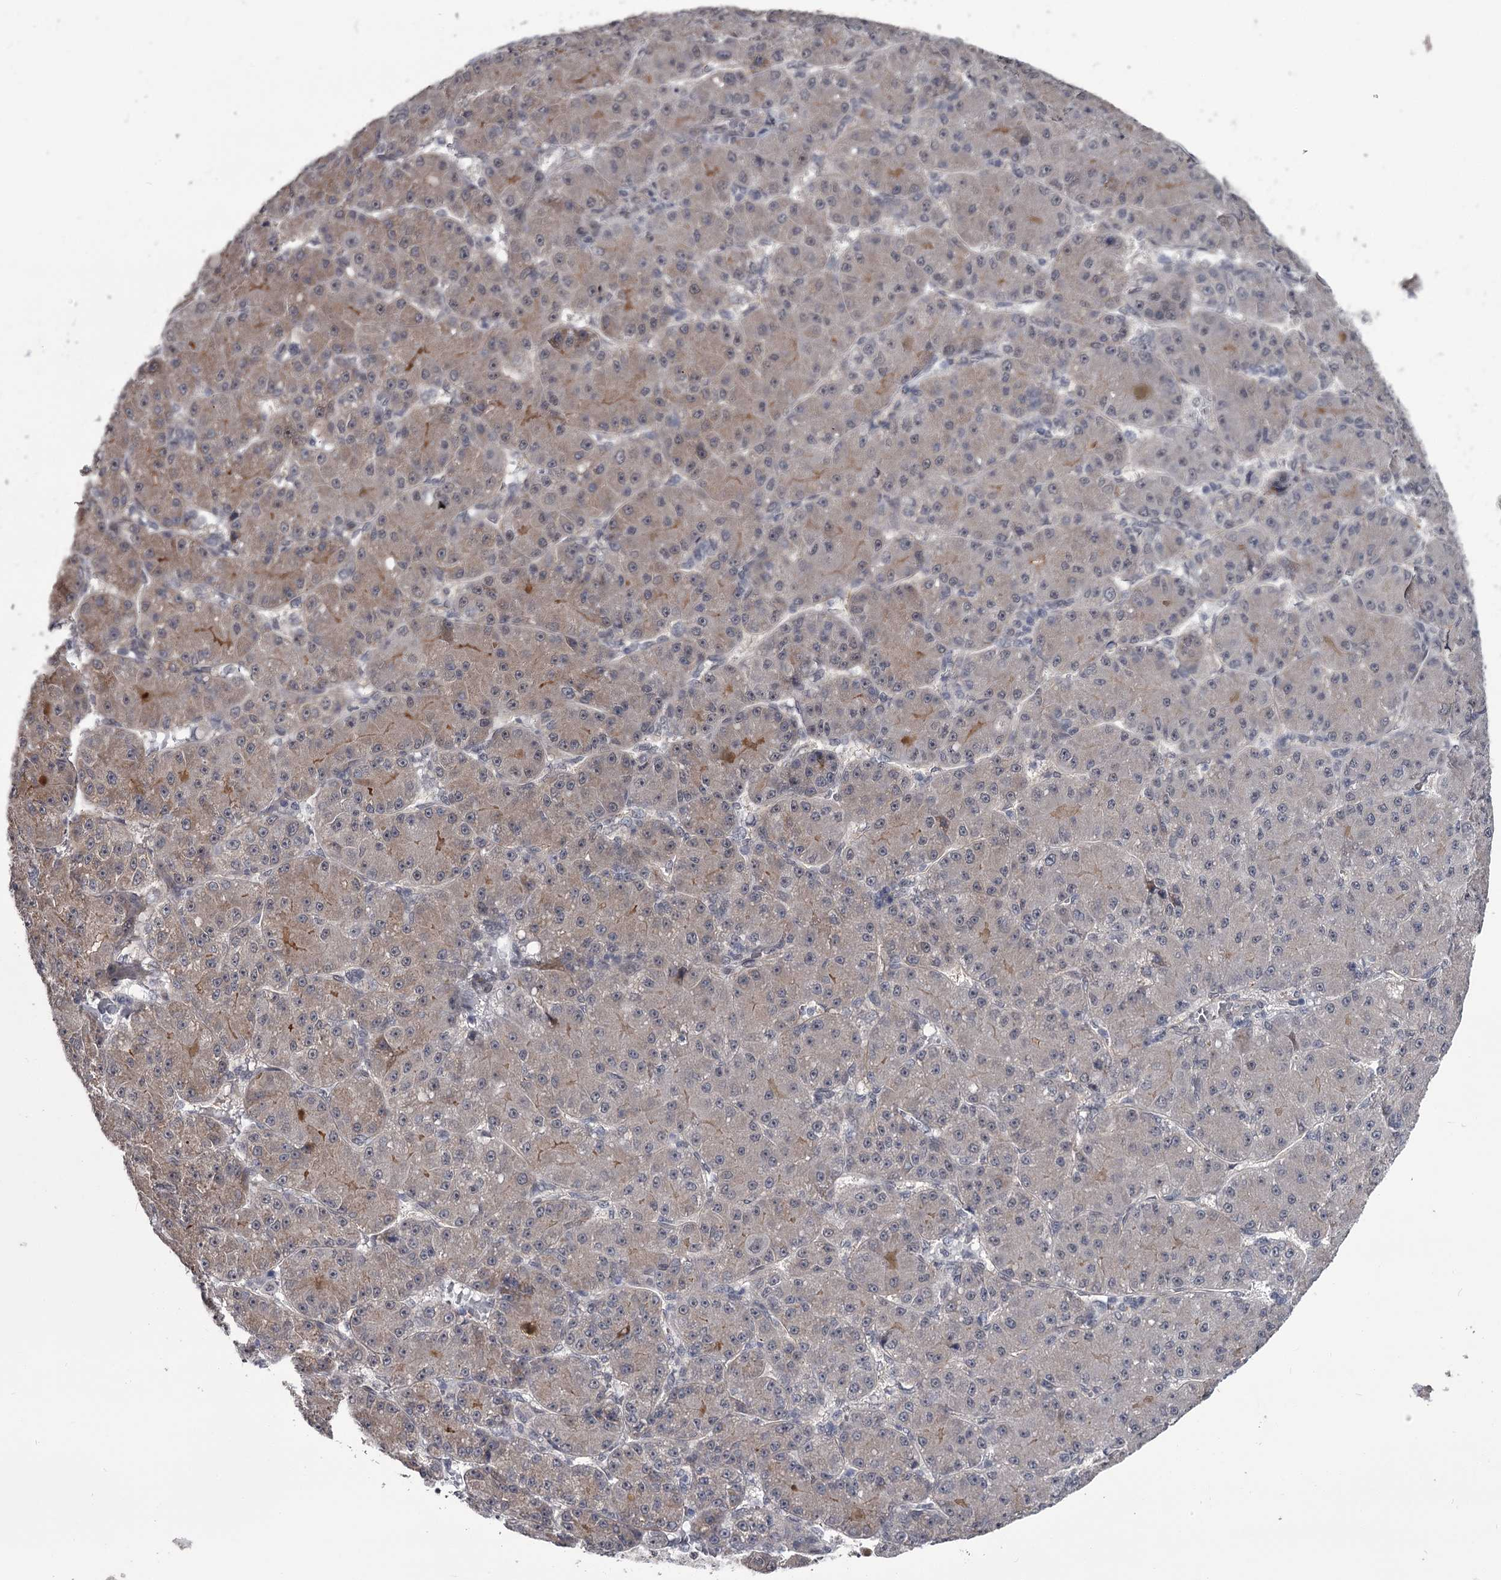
{"staining": {"intensity": "weak", "quantity": "<25%", "location": "cytoplasmic/membranous"}, "tissue": "liver cancer", "cell_type": "Tumor cells", "image_type": "cancer", "snomed": [{"axis": "morphology", "description": "Carcinoma, Hepatocellular, NOS"}, {"axis": "topography", "description": "Liver"}], "caption": "Immunohistochemistry histopathology image of neoplastic tissue: liver cancer stained with DAB (3,3'-diaminobenzidine) exhibits no significant protein expression in tumor cells.", "gene": "PRPF40B", "patient": {"sex": "male", "age": 67}}